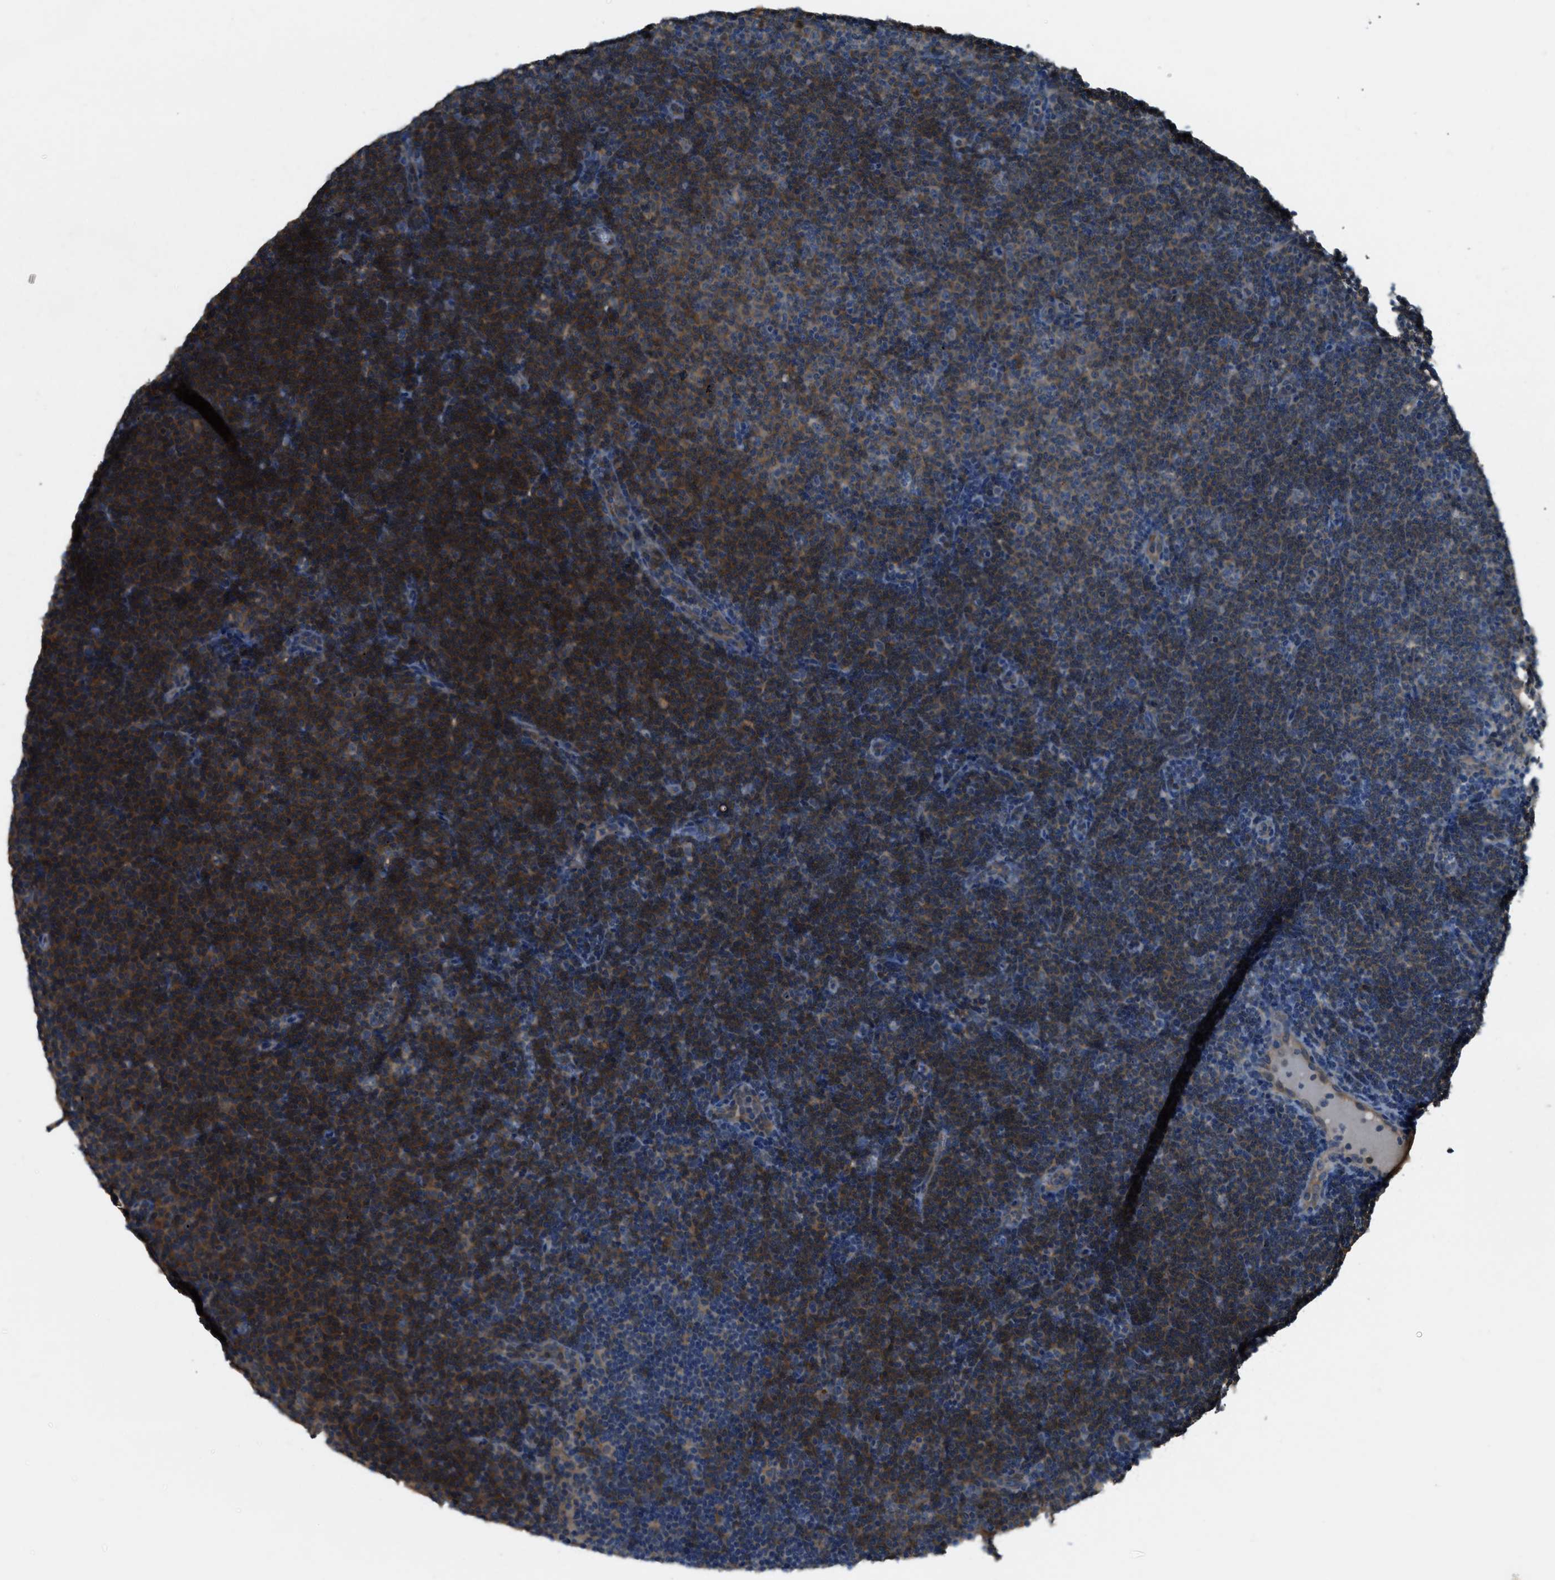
{"staining": {"intensity": "strong", "quantity": ">75%", "location": "cytoplasmic/membranous"}, "tissue": "lymphoma", "cell_type": "Tumor cells", "image_type": "cancer", "snomed": [{"axis": "morphology", "description": "Malignant lymphoma, non-Hodgkin's type, Low grade"}, {"axis": "topography", "description": "Lymph node"}], "caption": "Low-grade malignant lymphoma, non-Hodgkin's type stained with DAB immunohistochemistry (IHC) shows high levels of strong cytoplasmic/membranous staining in about >75% of tumor cells.", "gene": "CFLAR", "patient": {"sex": "female", "age": 53}}